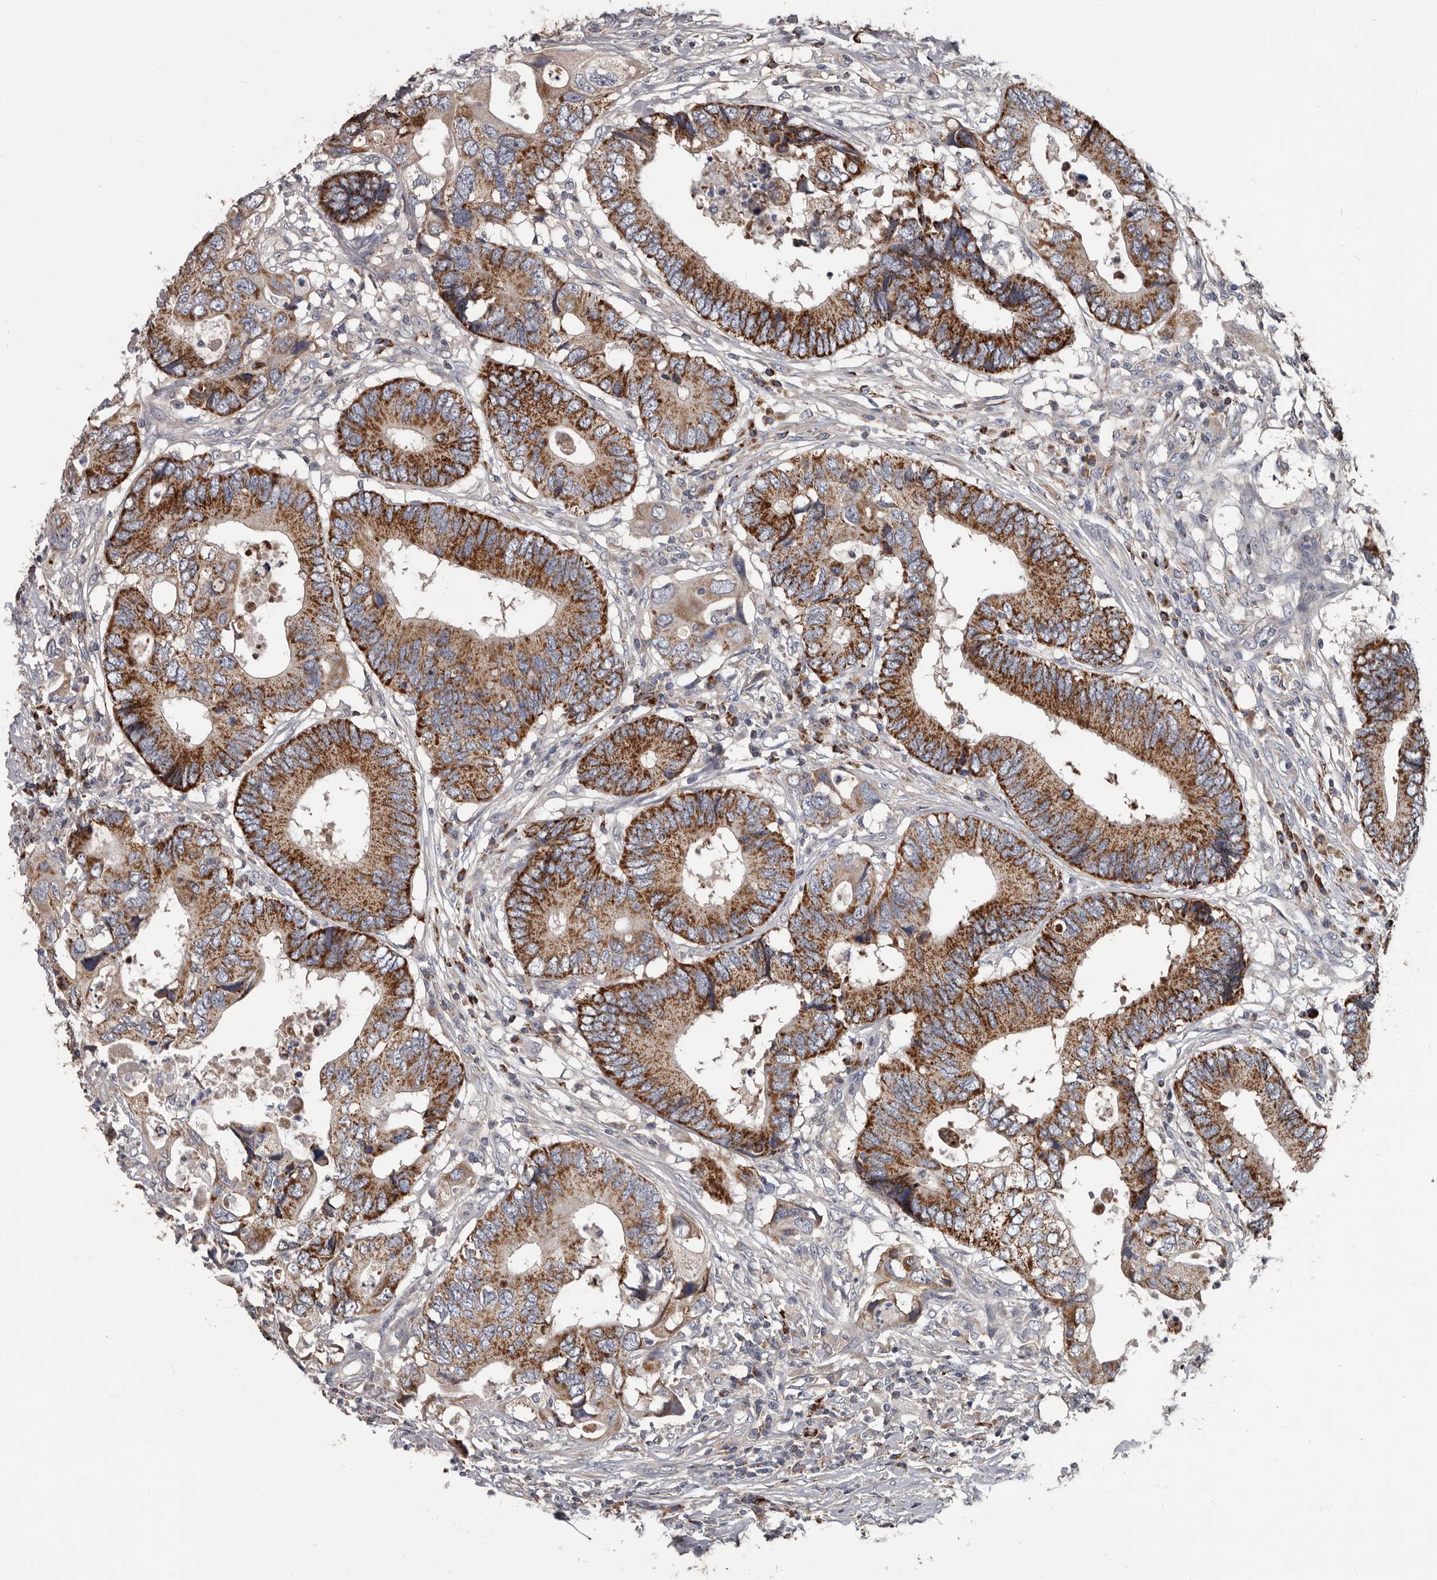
{"staining": {"intensity": "strong", "quantity": ">75%", "location": "cytoplasmic/membranous"}, "tissue": "colorectal cancer", "cell_type": "Tumor cells", "image_type": "cancer", "snomed": [{"axis": "morphology", "description": "Adenocarcinoma, NOS"}, {"axis": "topography", "description": "Colon"}], "caption": "Immunohistochemical staining of colorectal cancer (adenocarcinoma) demonstrates high levels of strong cytoplasmic/membranous staining in approximately >75% of tumor cells.", "gene": "ALDH5A1", "patient": {"sex": "male", "age": 71}}